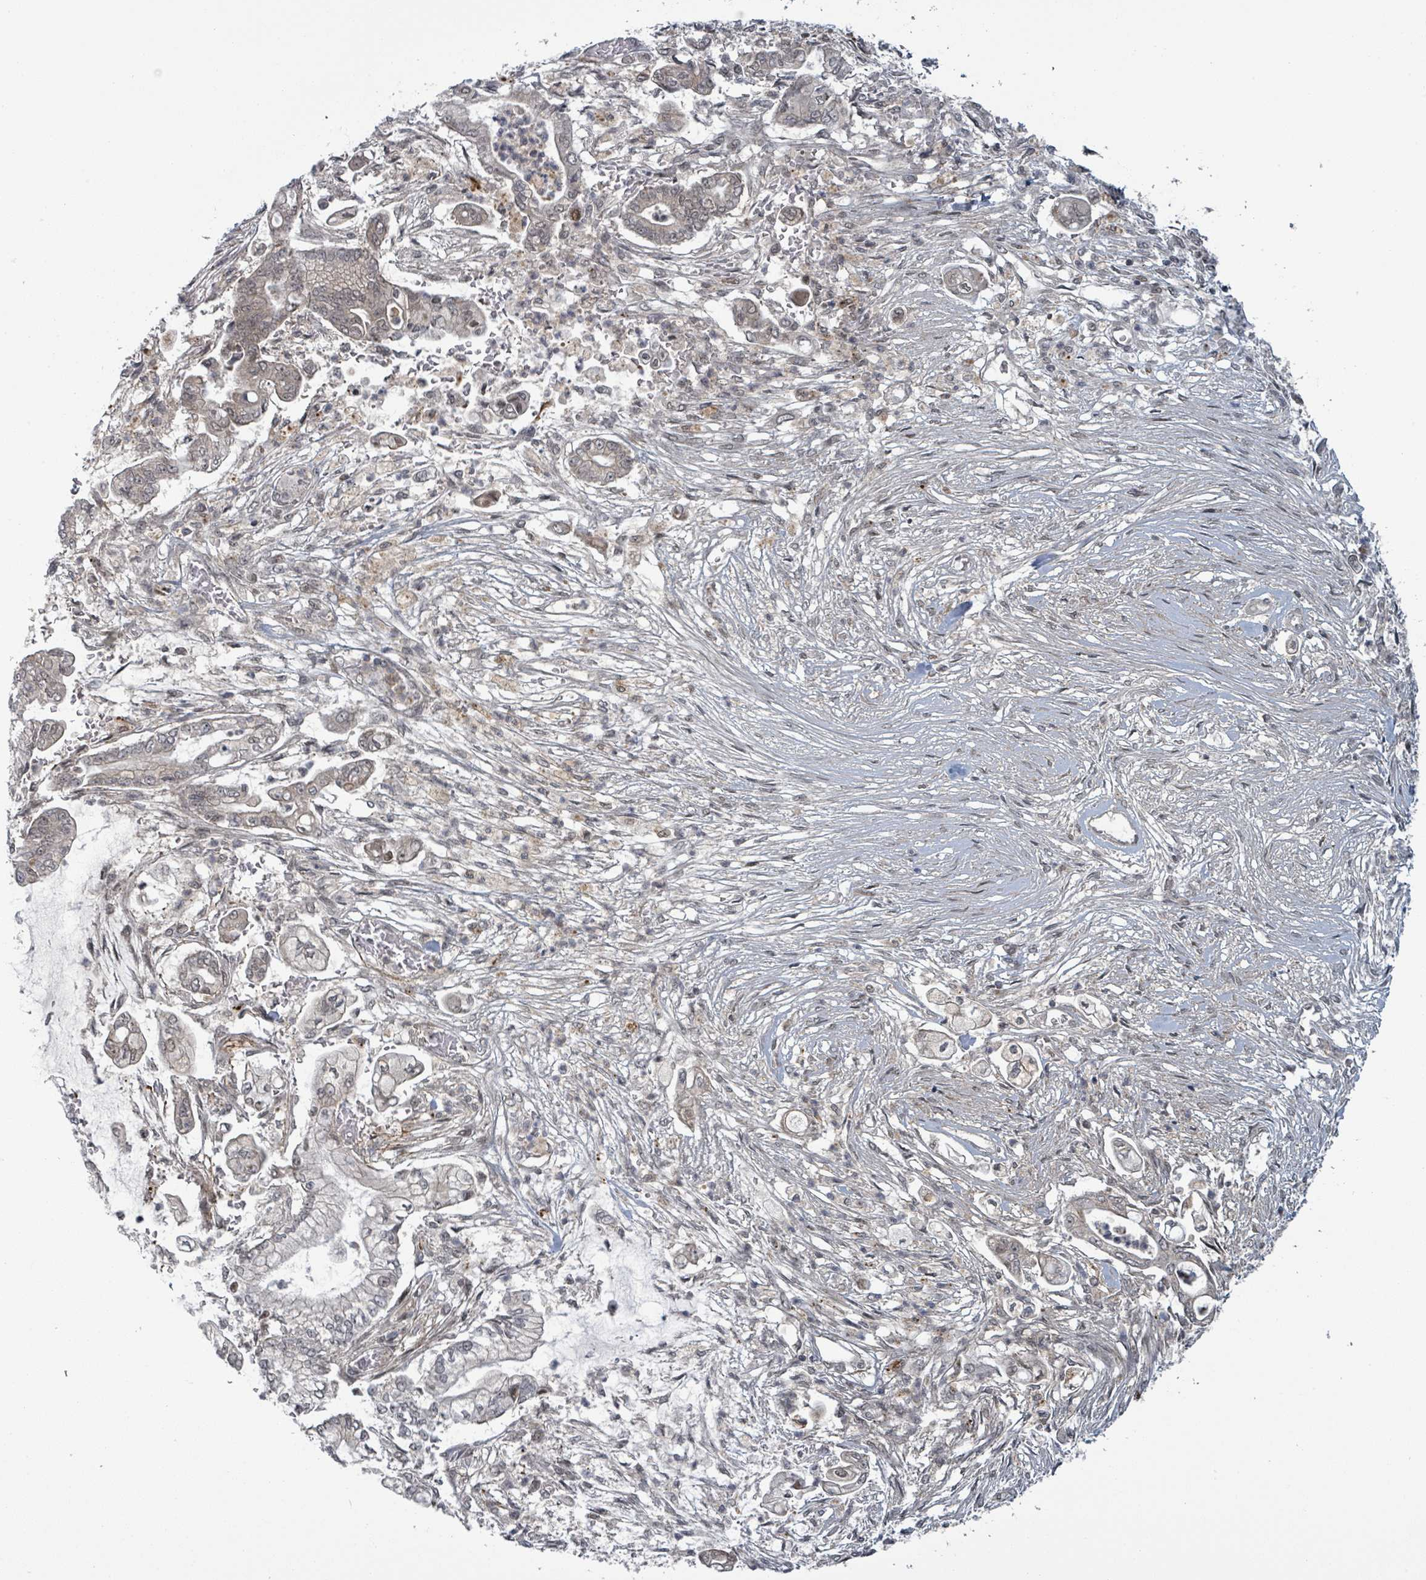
{"staining": {"intensity": "weak", "quantity": "25%-75%", "location": "nuclear"}, "tissue": "pancreatic cancer", "cell_type": "Tumor cells", "image_type": "cancer", "snomed": [{"axis": "morphology", "description": "Adenocarcinoma, NOS"}, {"axis": "topography", "description": "Pancreas"}], "caption": "DAB (3,3'-diaminobenzidine) immunohistochemical staining of human pancreatic cancer (adenocarcinoma) demonstrates weak nuclear protein positivity in approximately 25%-75% of tumor cells. Nuclei are stained in blue.", "gene": "GTF3C1", "patient": {"sex": "female", "age": 69}}